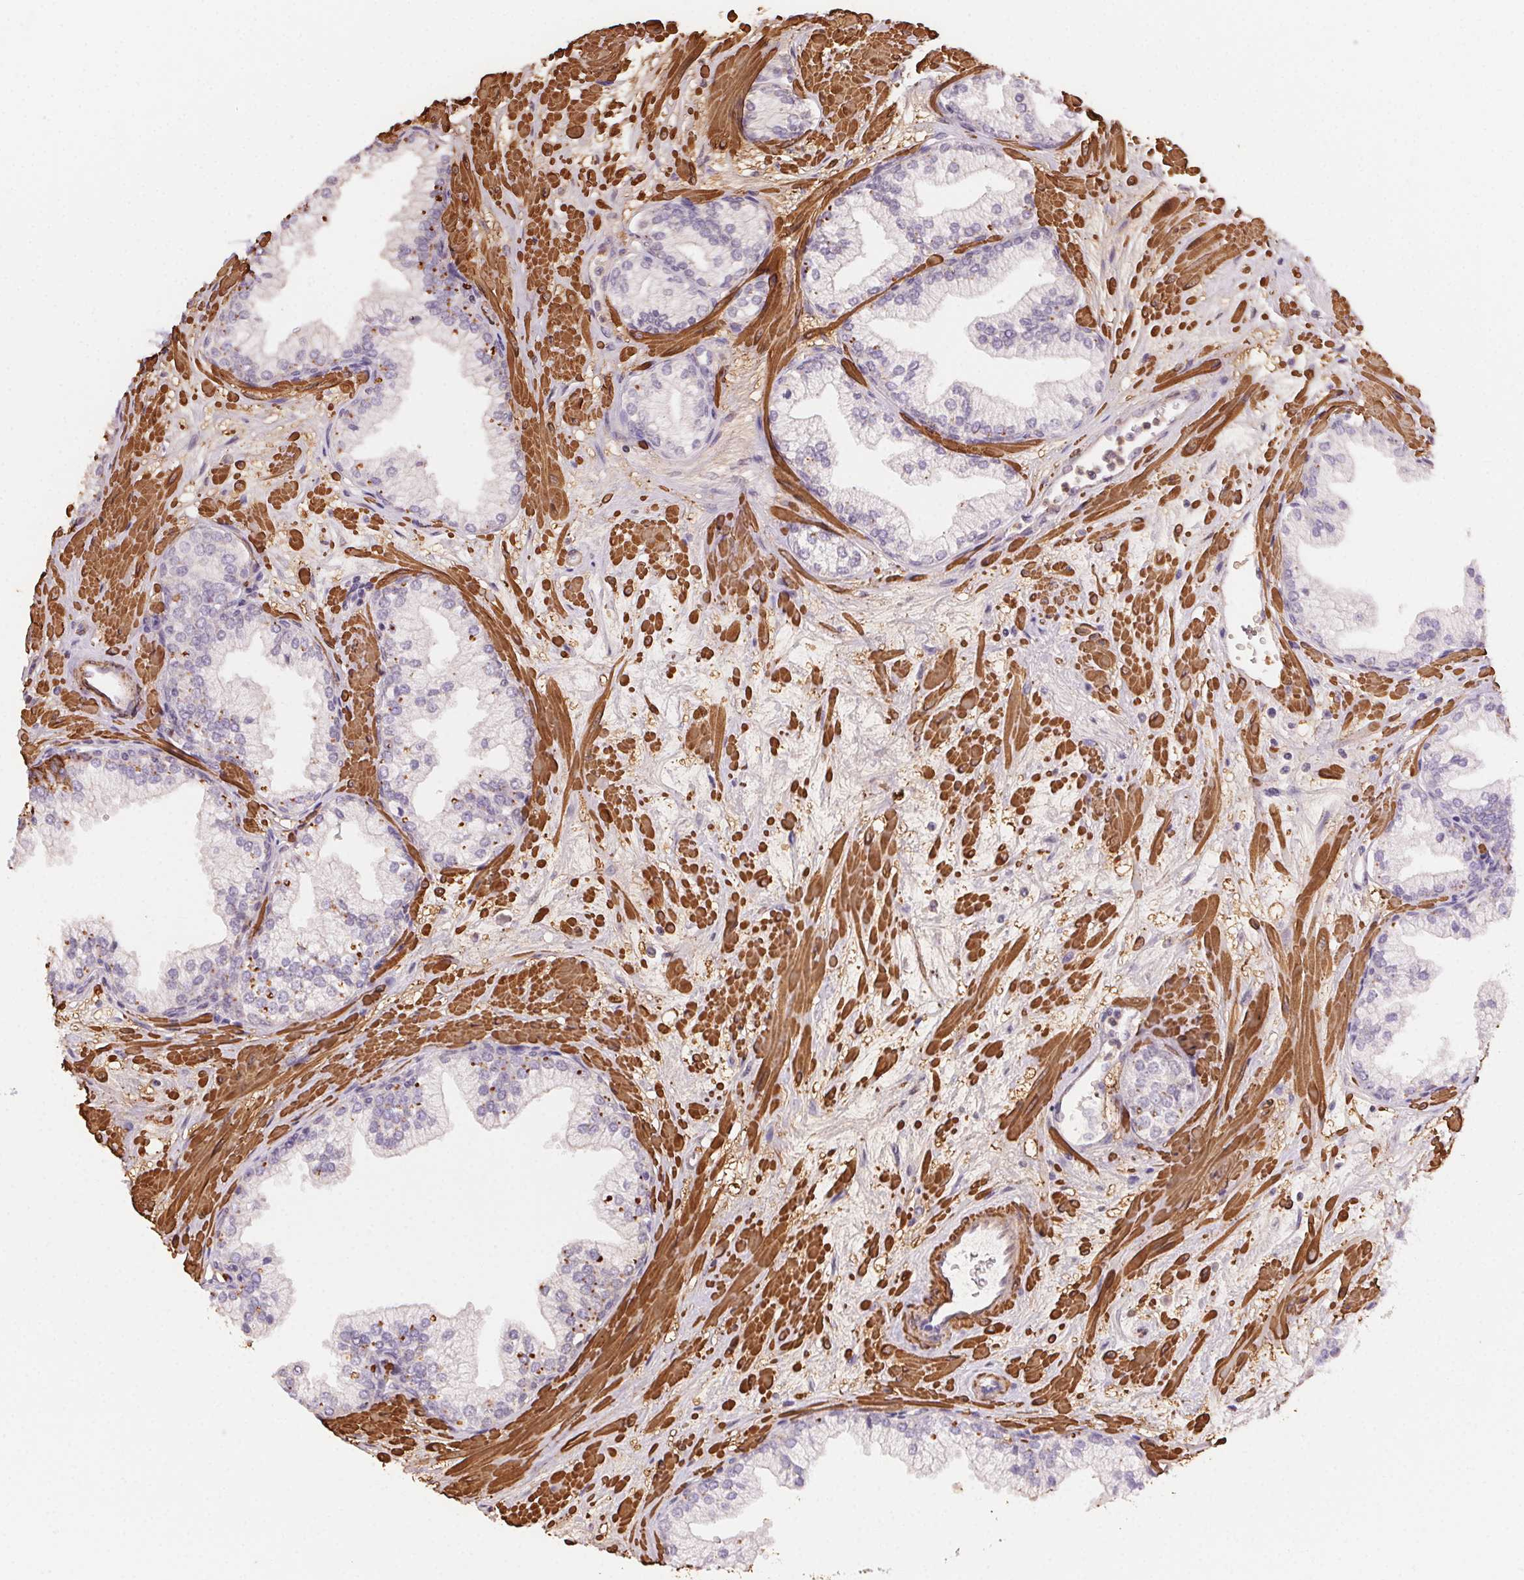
{"staining": {"intensity": "moderate", "quantity": "<25%", "location": "cytoplasmic/membranous"}, "tissue": "prostate", "cell_type": "Glandular cells", "image_type": "normal", "snomed": [{"axis": "morphology", "description": "Normal tissue, NOS"}, {"axis": "topography", "description": "Prostate"}, {"axis": "topography", "description": "Peripheral nerve tissue"}], "caption": "Immunohistochemical staining of unremarkable human prostate shows <25% levels of moderate cytoplasmic/membranous protein positivity in approximately <25% of glandular cells.", "gene": "GPX8", "patient": {"sex": "male", "age": 61}}